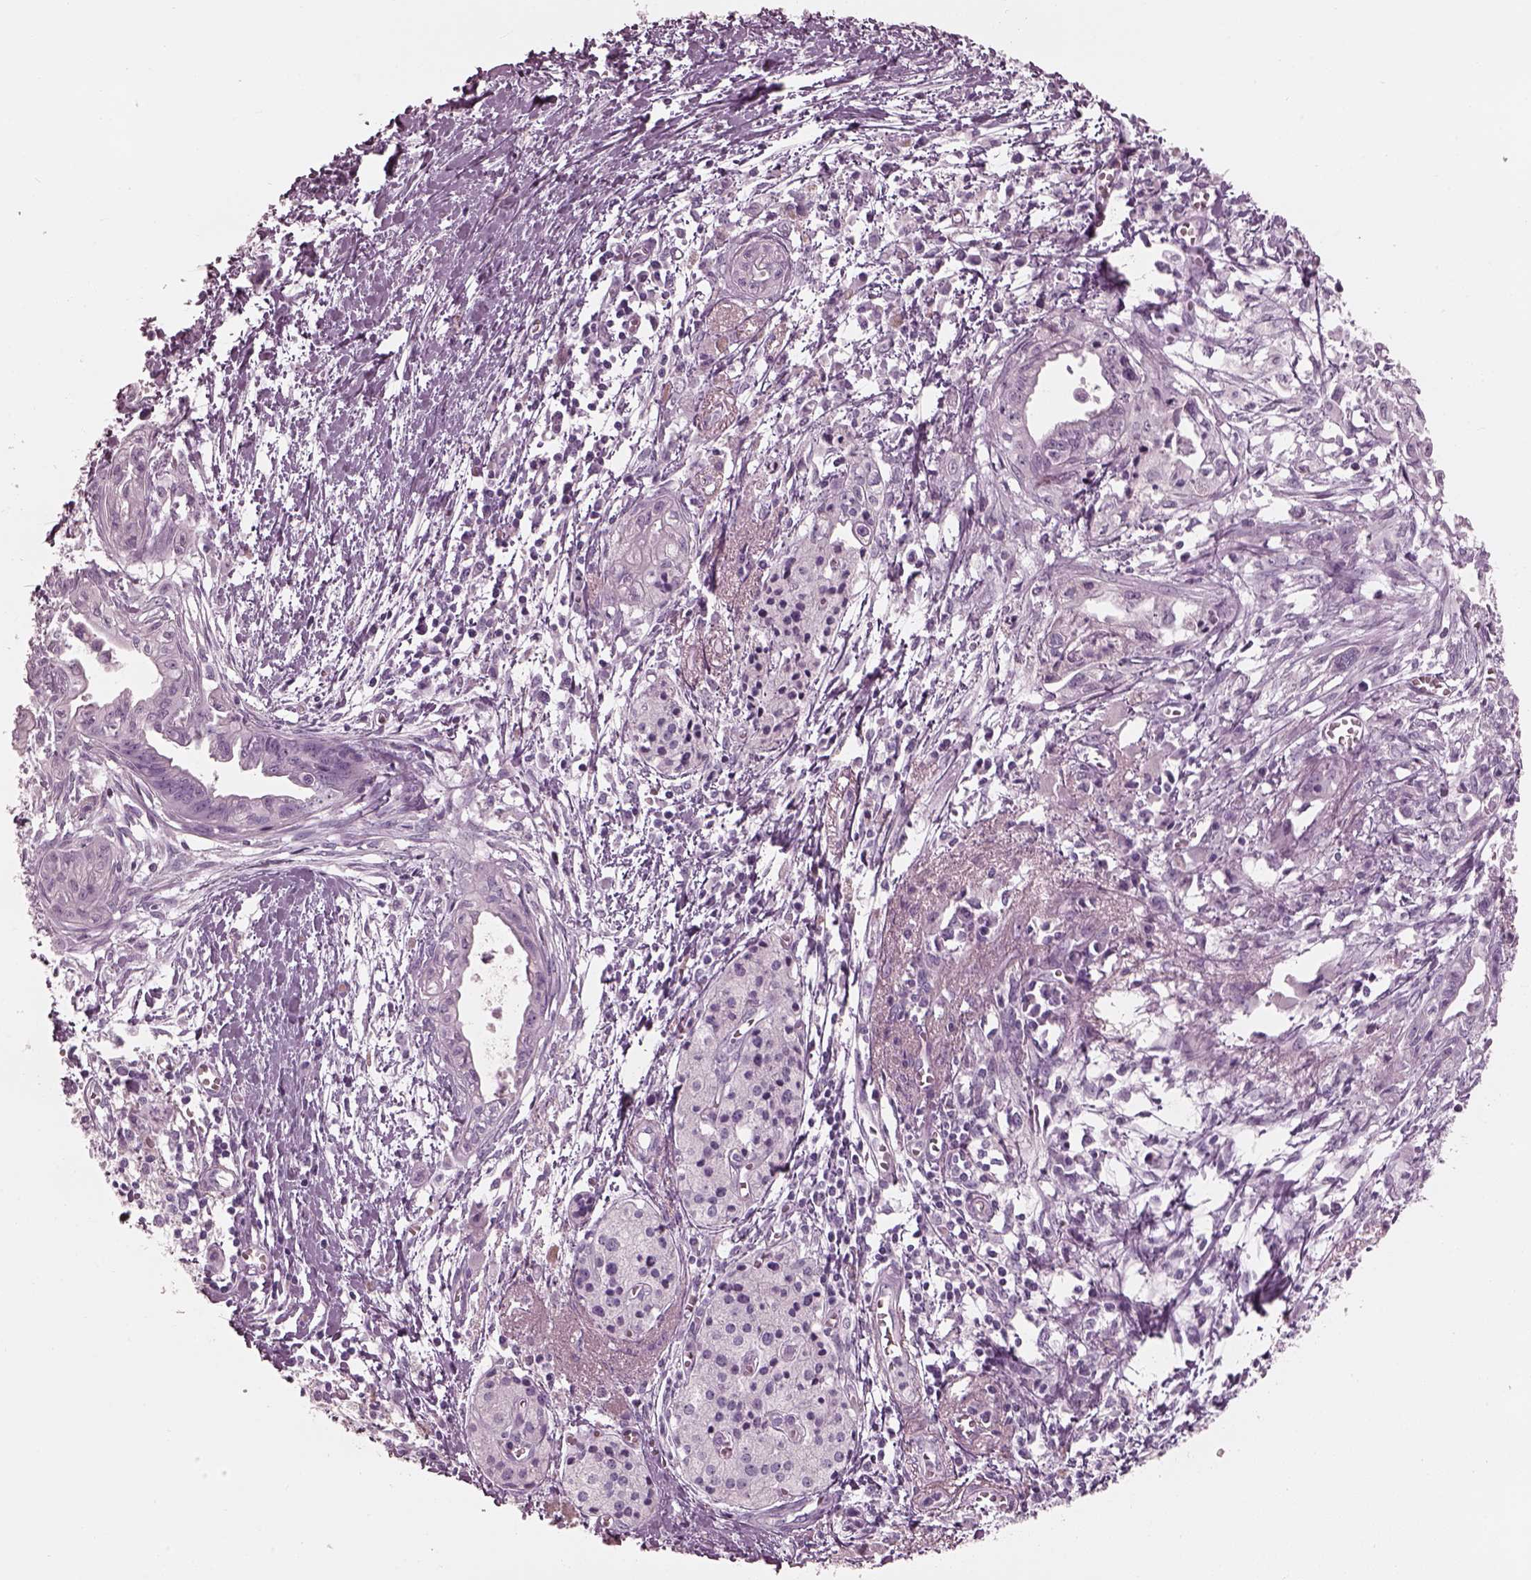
{"staining": {"intensity": "negative", "quantity": "none", "location": "none"}, "tissue": "pancreatic cancer", "cell_type": "Tumor cells", "image_type": "cancer", "snomed": [{"axis": "morphology", "description": "Adenocarcinoma, NOS"}, {"axis": "topography", "description": "Pancreas"}], "caption": "IHC of human pancreatic adenocarcinoma reveals no staining in tumor cells. Nuclei are stained in blue.", "gene": "FABP9", "patient": {"sex": "female", "age": 61}}